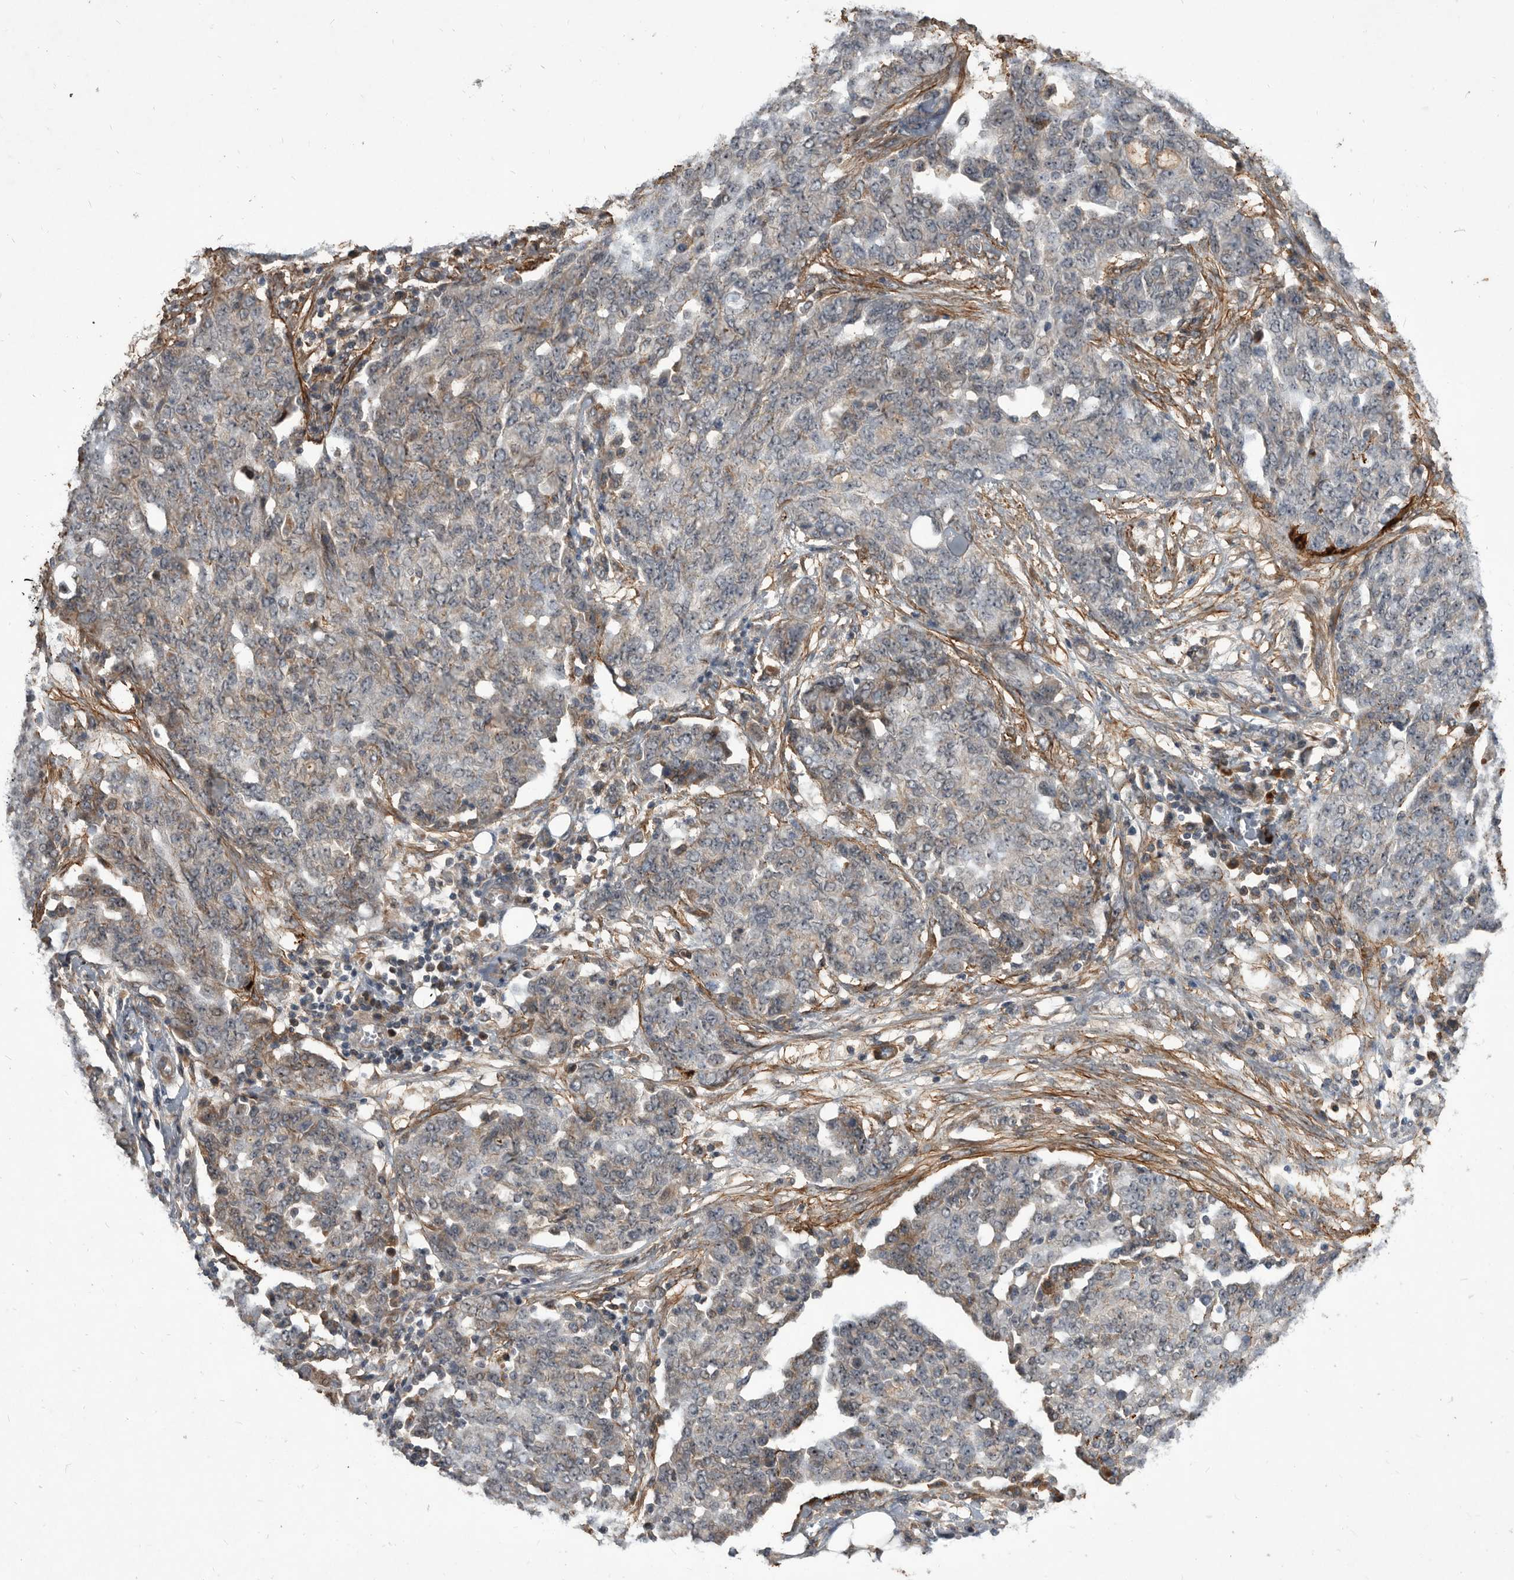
{"staining": {"intensity": "weak", "quantity": "25%-75%", "location": "cytoplasmic/membranous"}, "tissue": "ovarian cancer", "cell_type": "Tumor cells", "image_type": "cancer", "snomed": [{"axis": "morphology", "description": "Cystadenocarcinoma, serous, NOS"}, {"axis": "topography", "description": "Soft tissue"}, {"axis": "topography", "description": "Ovary"}], "caption": "Brown immunohistochemical staining in human serous cystadenocarcinoma (ovarian) shows weak cytoplasmic/membranous positivity in about 25%-75% of tumor cells.", "gene": "PI15", "patient": {"sex": "female", "age": 57}}